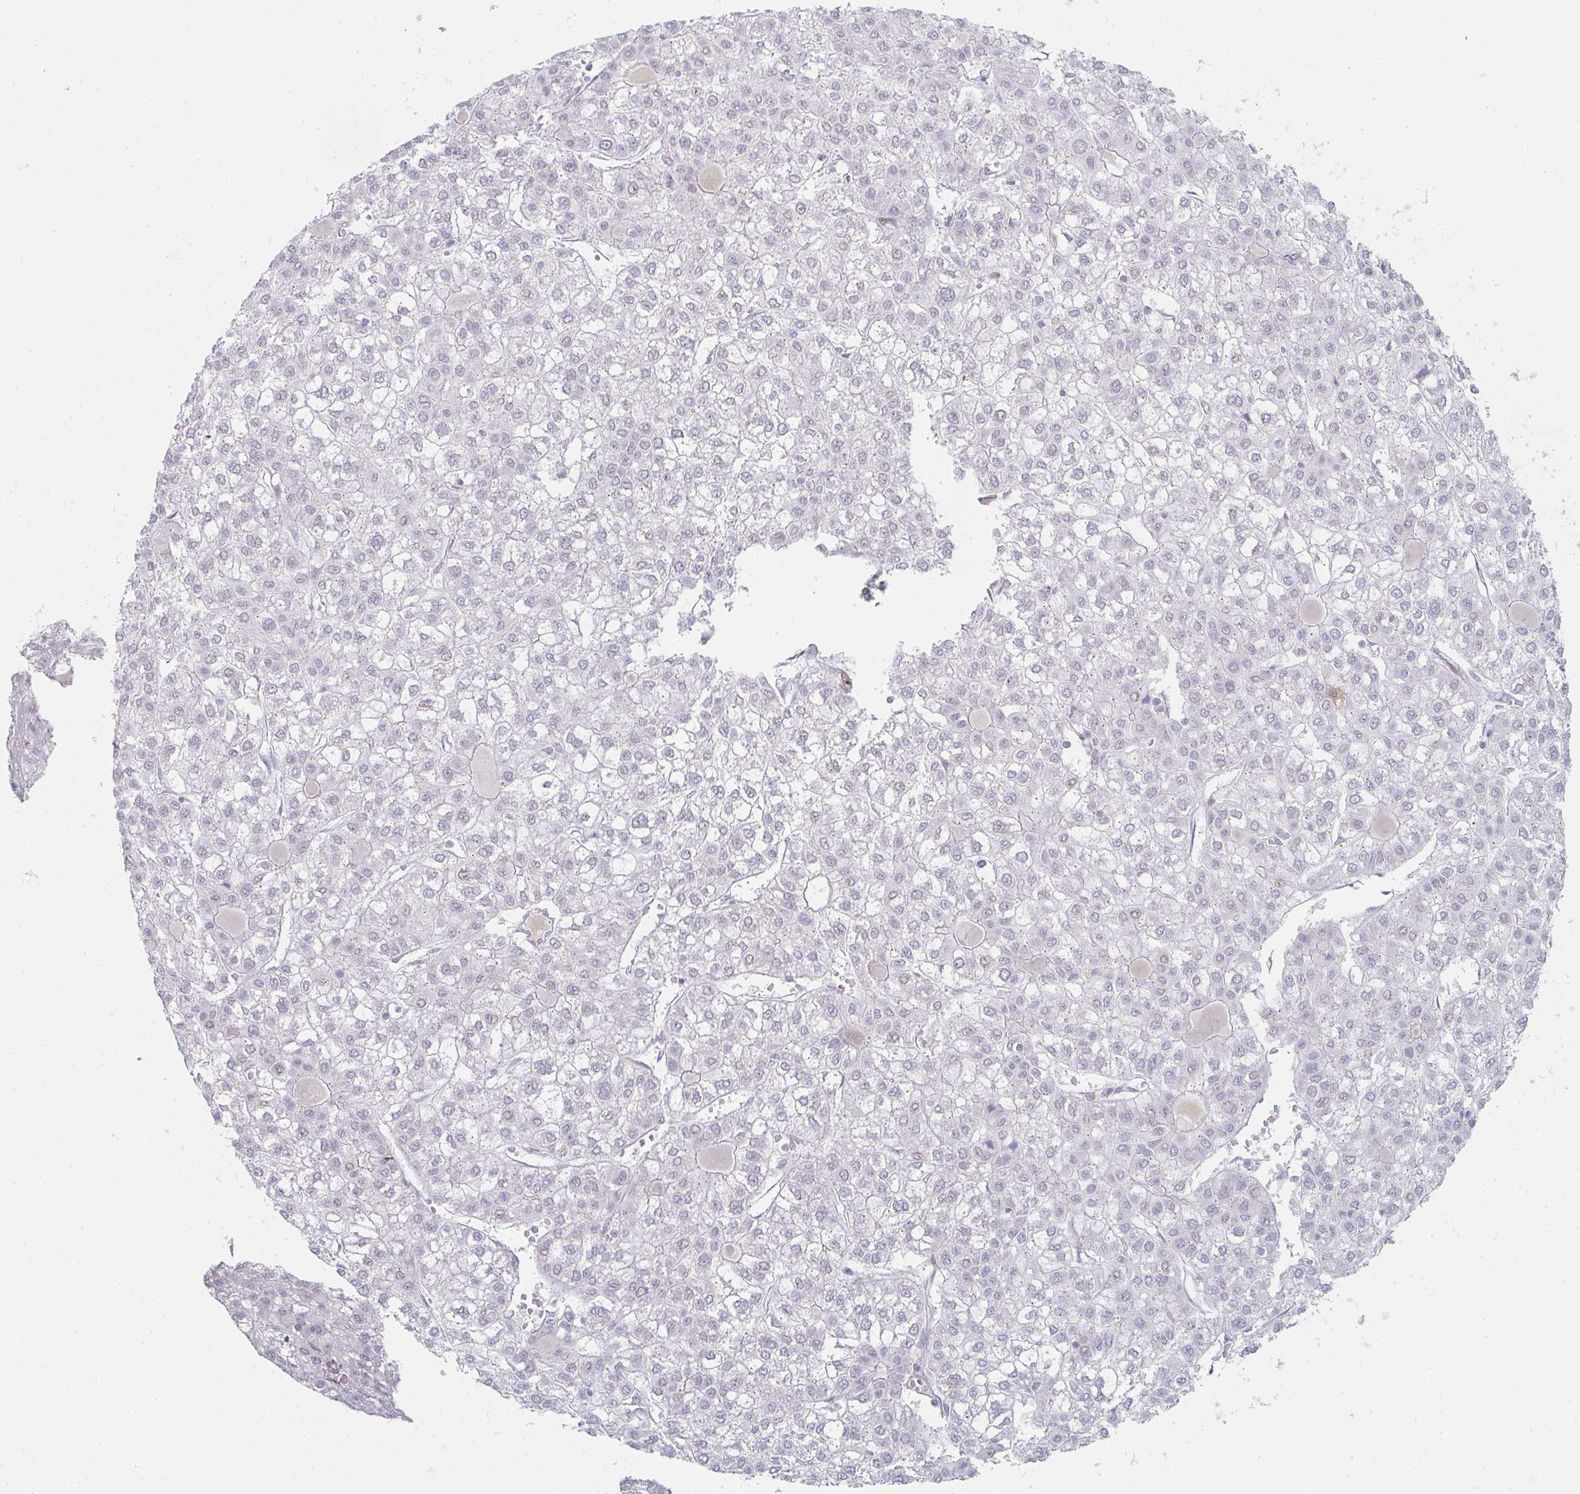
{"staining": {"intensity": "negative", "quantity": "none", "location": "none"}, "tissue": "liver cancer", "cell_type": "Tumor cells", "image_type": "cancer", "snomed": [{"axis": "morphology", "description": "Carcinoma, Hepatocellular, NOS"}, {"axis": "topography", "description": "Liver"}], "caption": "IHC histopathology image of neoplastic tissue: human hepatocellular carcinoma (liver) stained with DAB (3,3'-diaminobenzidine) exhibits no significant protein staining in tumor cells. Brightfield microscopy of immunohistochemistry (IHC) stained with DAB (brown) and hematoxylin (blue), captured at high magnification.", "gene": "LIN54", "patient": {"sex": "female", "age": 43}}